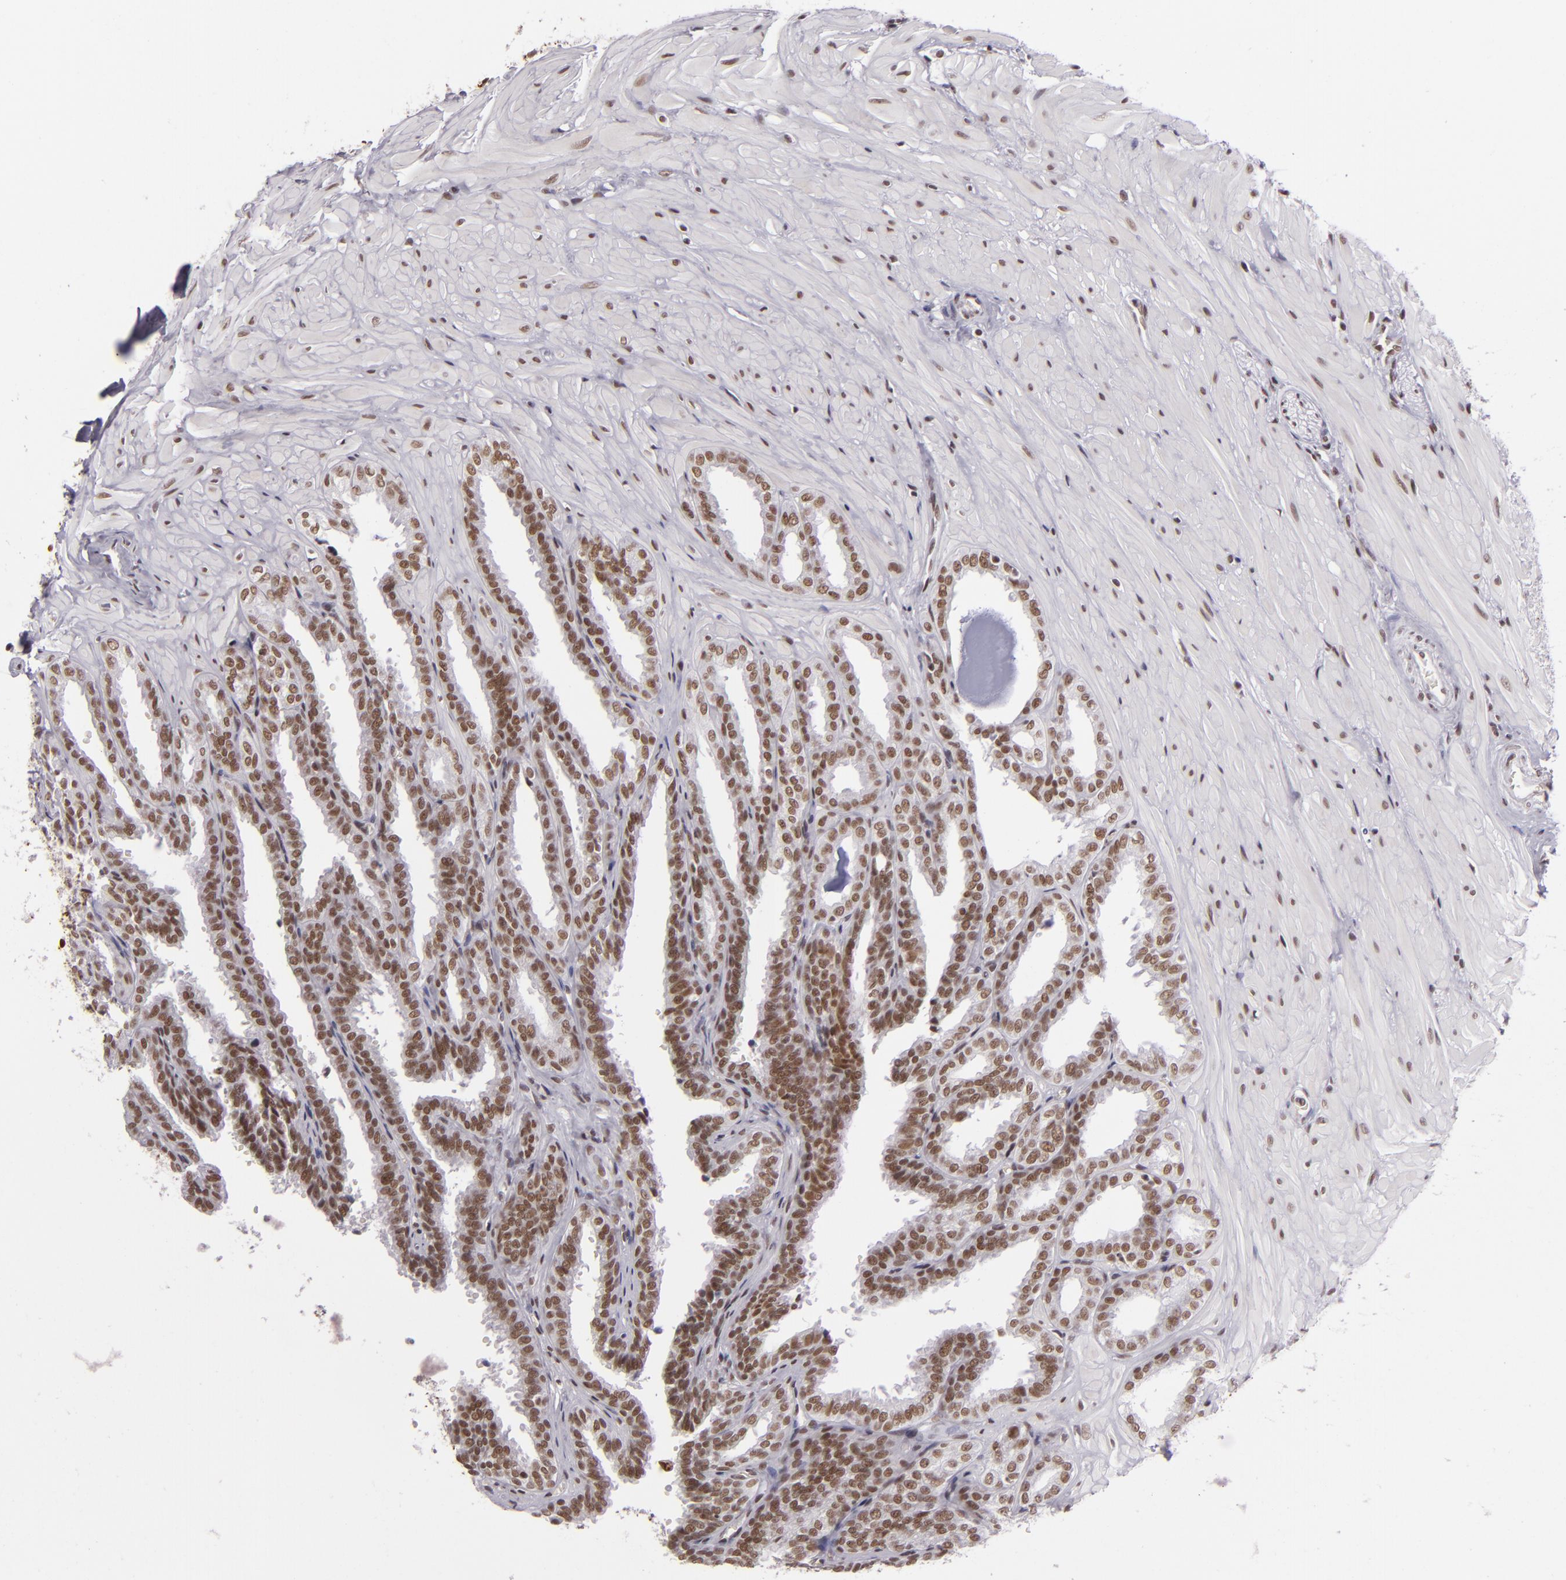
{"staining": {"intensity": "moderate", "quantity": ">75%", "location": "nuclear"}, "tissue": "seminal vesicle", "cell_type": "Glandular cells", "image_type": "normal", "snomed": [{"axis": "morphology", "description": "Normal tissue, NOS"}, {"axis": "topography", "description": "Seminal veicle"}], "caption": "Protein analysis of normal seminal vesicle demonstrates moderate nuclear staining in about >75% of glandular cells.", "gene": "BRD8", "patient": {"sex": "male", "age": 26}}